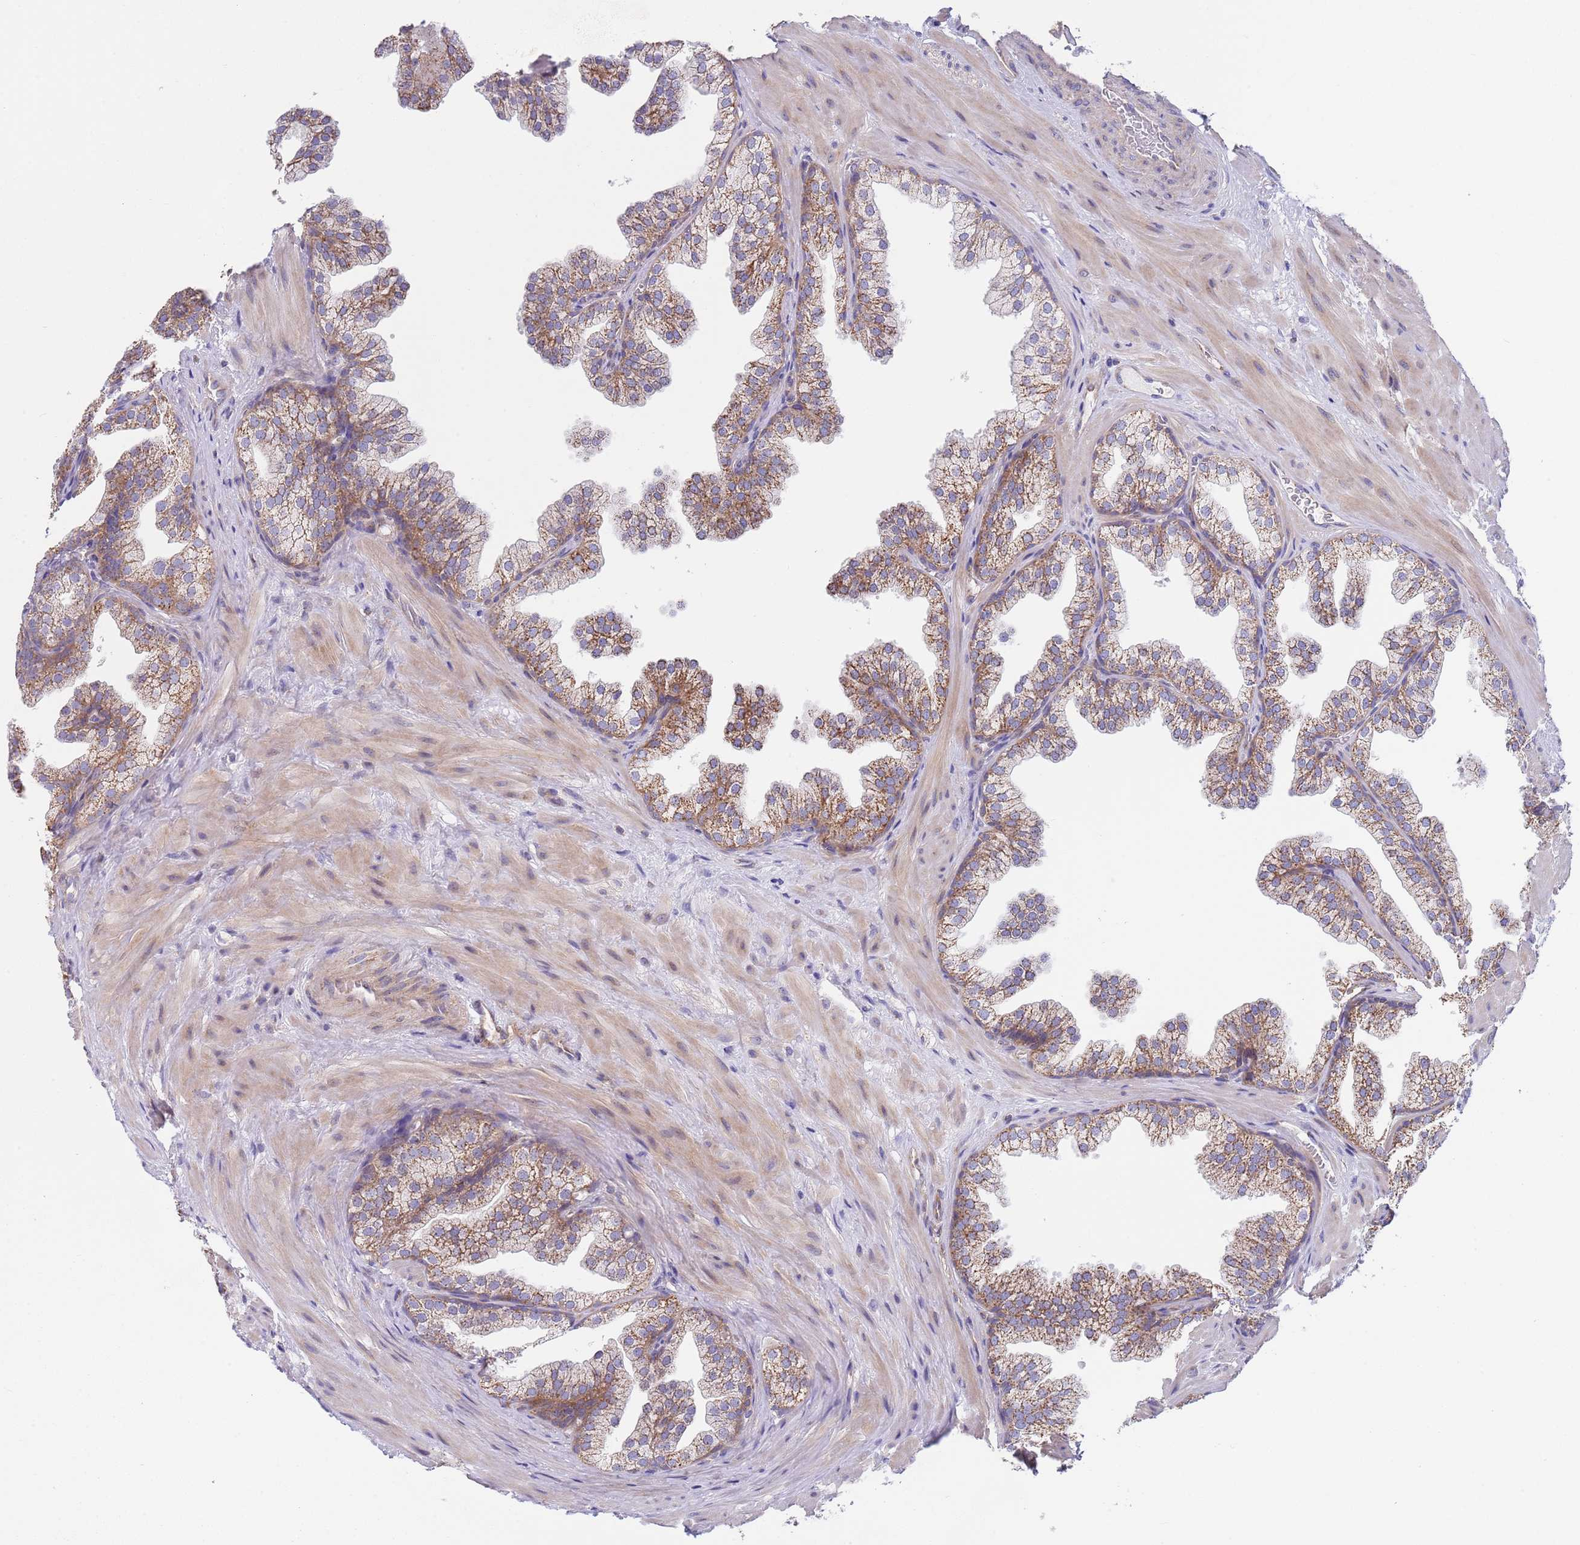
{"staining": {"intensity": "moderate", "quantity": ">75%", "location": "cytoplasmic/membranous"}, "tissue": "prostate", "cell_type": "Glandular cells", "image_type": "normal", "snomed": [{"axis": "morphology", "description": "Normal tissue, NOS"}, {"axis": "topography", "description": "Prostate"}], "caption": "Prostate stained for a protein shows moderate cytoplasmic/membranous positivity in glandular cells. (Brightfield microscopy of DAB IHC at high magnification).", "gene": "PWWP3A", "patient": {"sex": "male", "age": 37}}